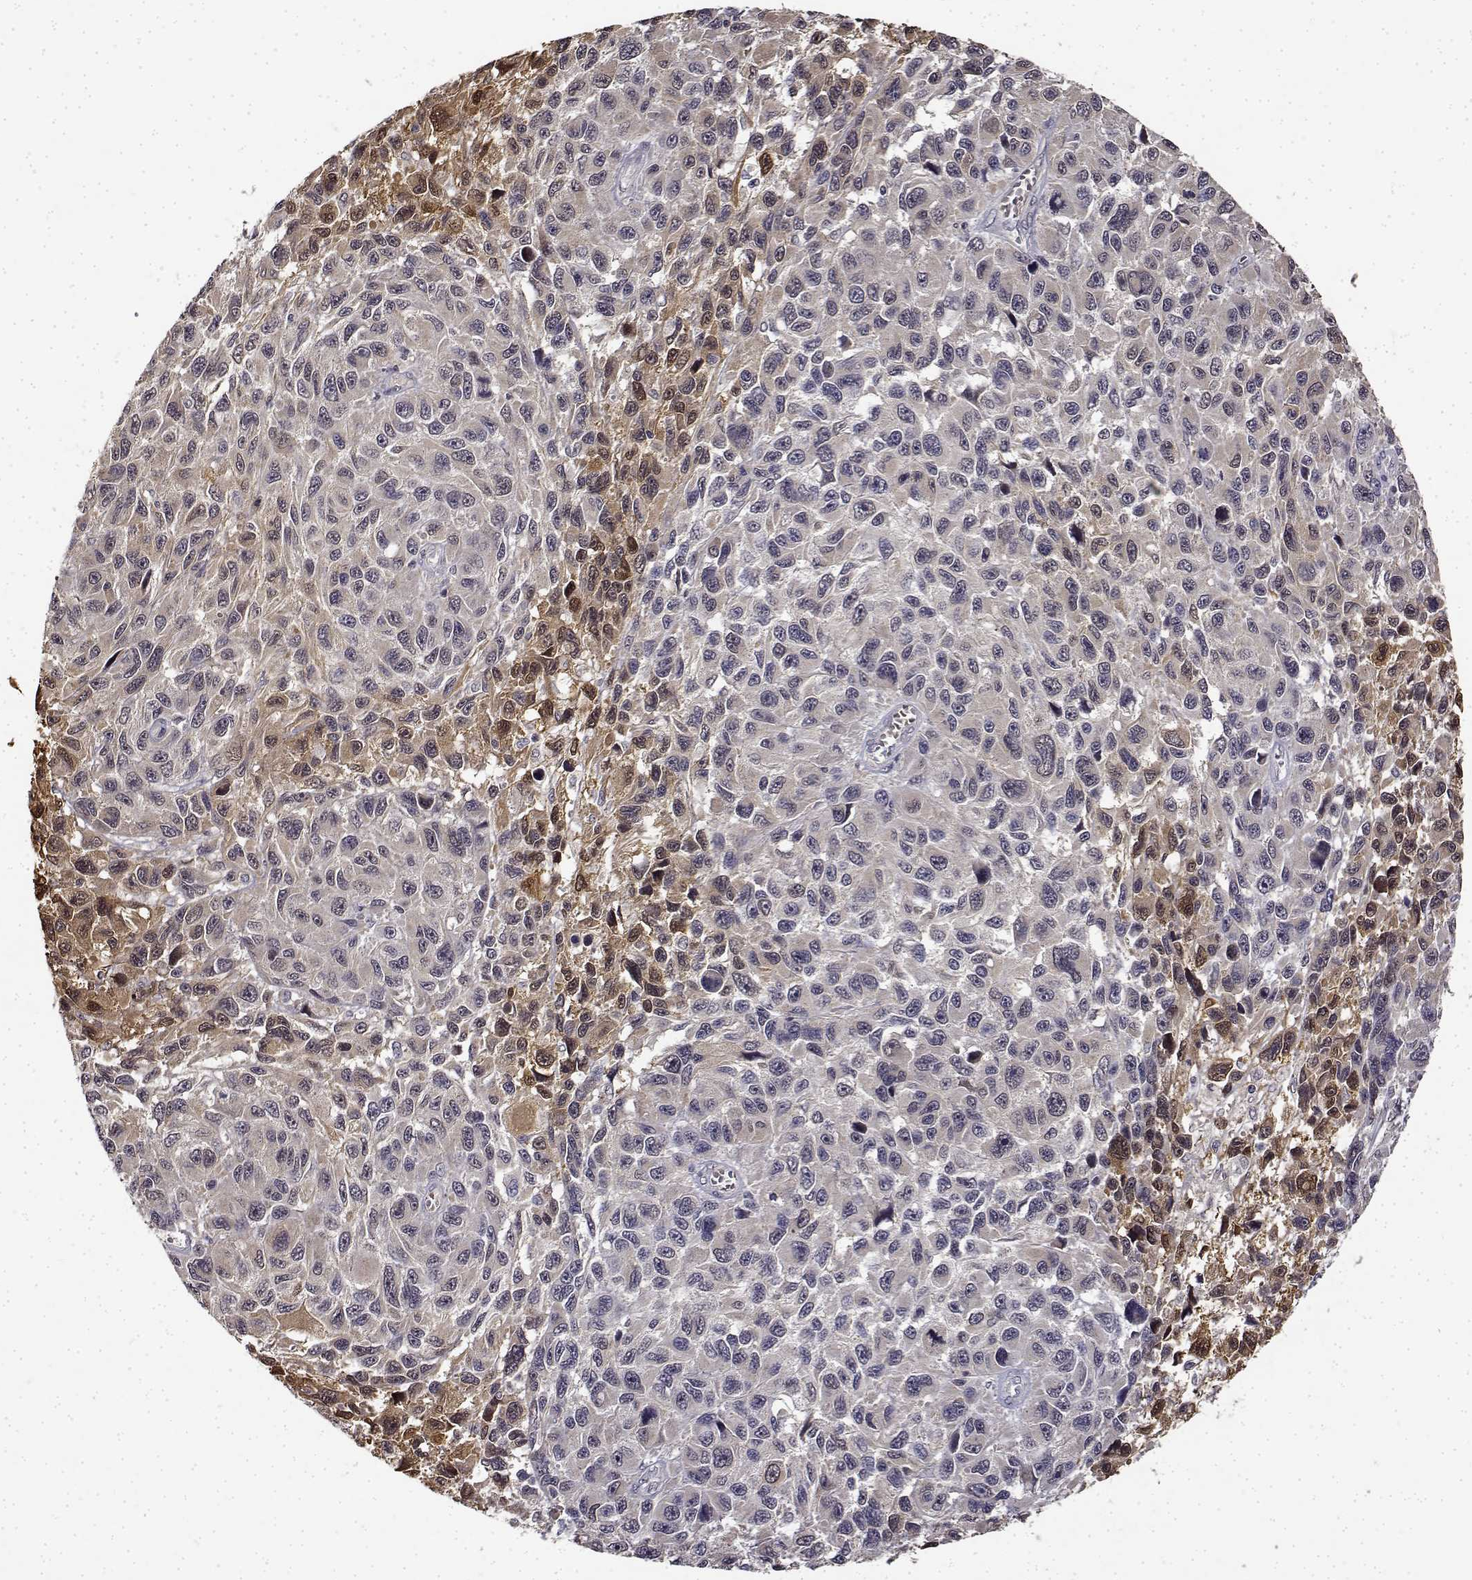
{"staining": {"intensity": "weak", "quantity": "<25%", "location": "cytoplasmic/membranous"}, "tissue": "melanoma", "cell_type": "Tumor cells", "image_type": "cancer", "snomed": [{"axis": "morphology", "description": "Malignant melanoma, NOS"}, {"axis": "topography", "description": "Skin"}], "caption": "A micrograph of malignant melanoma stained for a protein shows no brown staining in tumor cells.", "gene": "BDNF", "patient": {"sex": "male", "age": 53}}